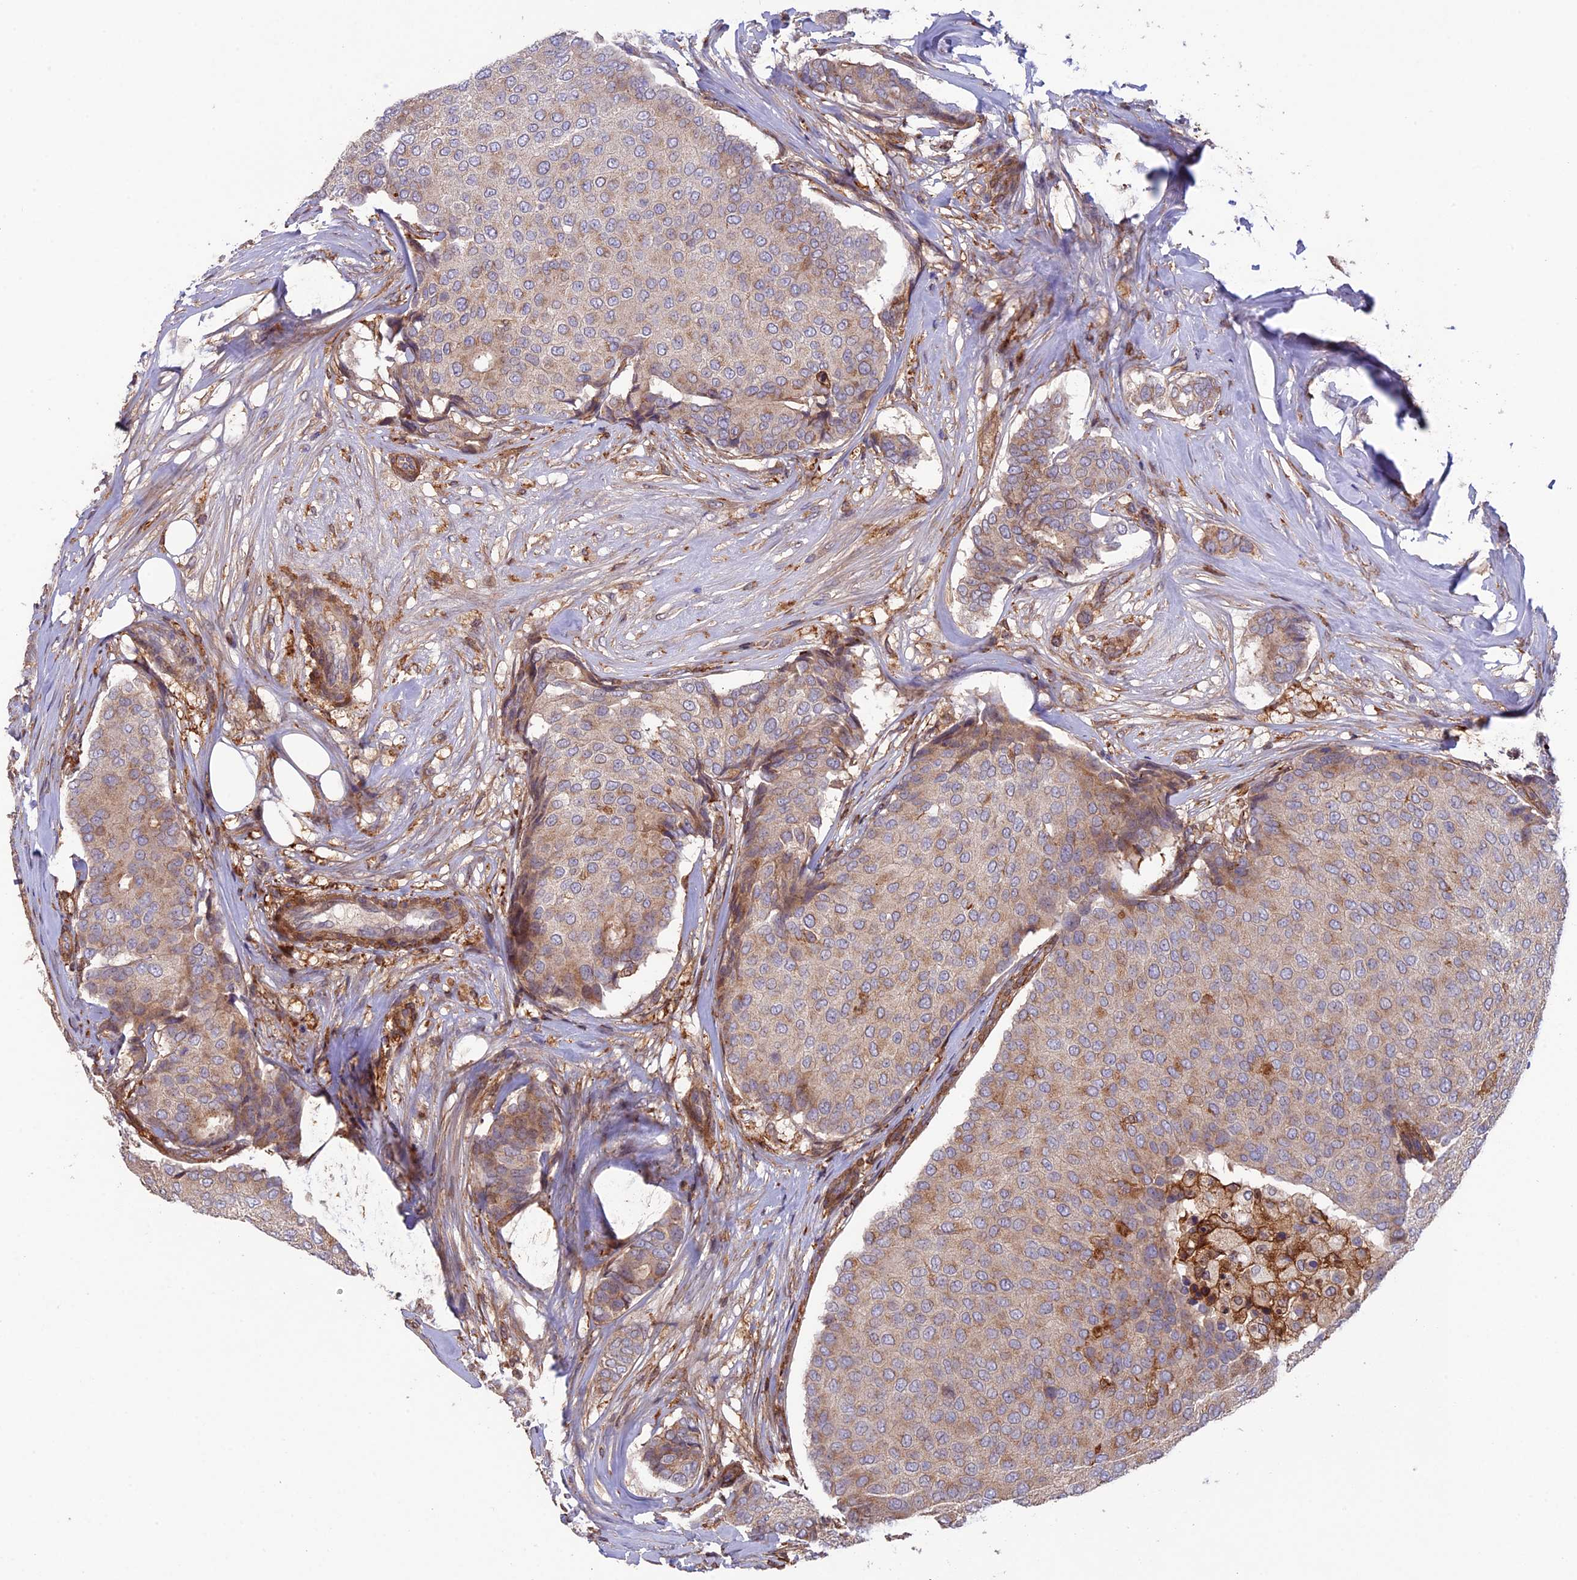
{"staining": {"intensity": "weak", "quantity": "<25%", "location": "cytoplasmic/membranous"}, "tissue": "breast cancer", "cell_type": "Tumor cells", "image_type": "cancer", "snomed": [{"axis": "morphology", "description": "Duct carcinoma"}, {"axis": "topography", "description": "Breast"}], "caption": "The IHC photomicrograph has no significant expression in tumor cells of breast cancer tissue. The staining was performed using DAB (3,3'-diaminobenzidine) to visualize the protein expression in brown, while the nuclei were stained in blue with hematoxylin (Magnification: 20x).", "gene": "FERMT1", "patient": {"sex": "female", "age": 75}}